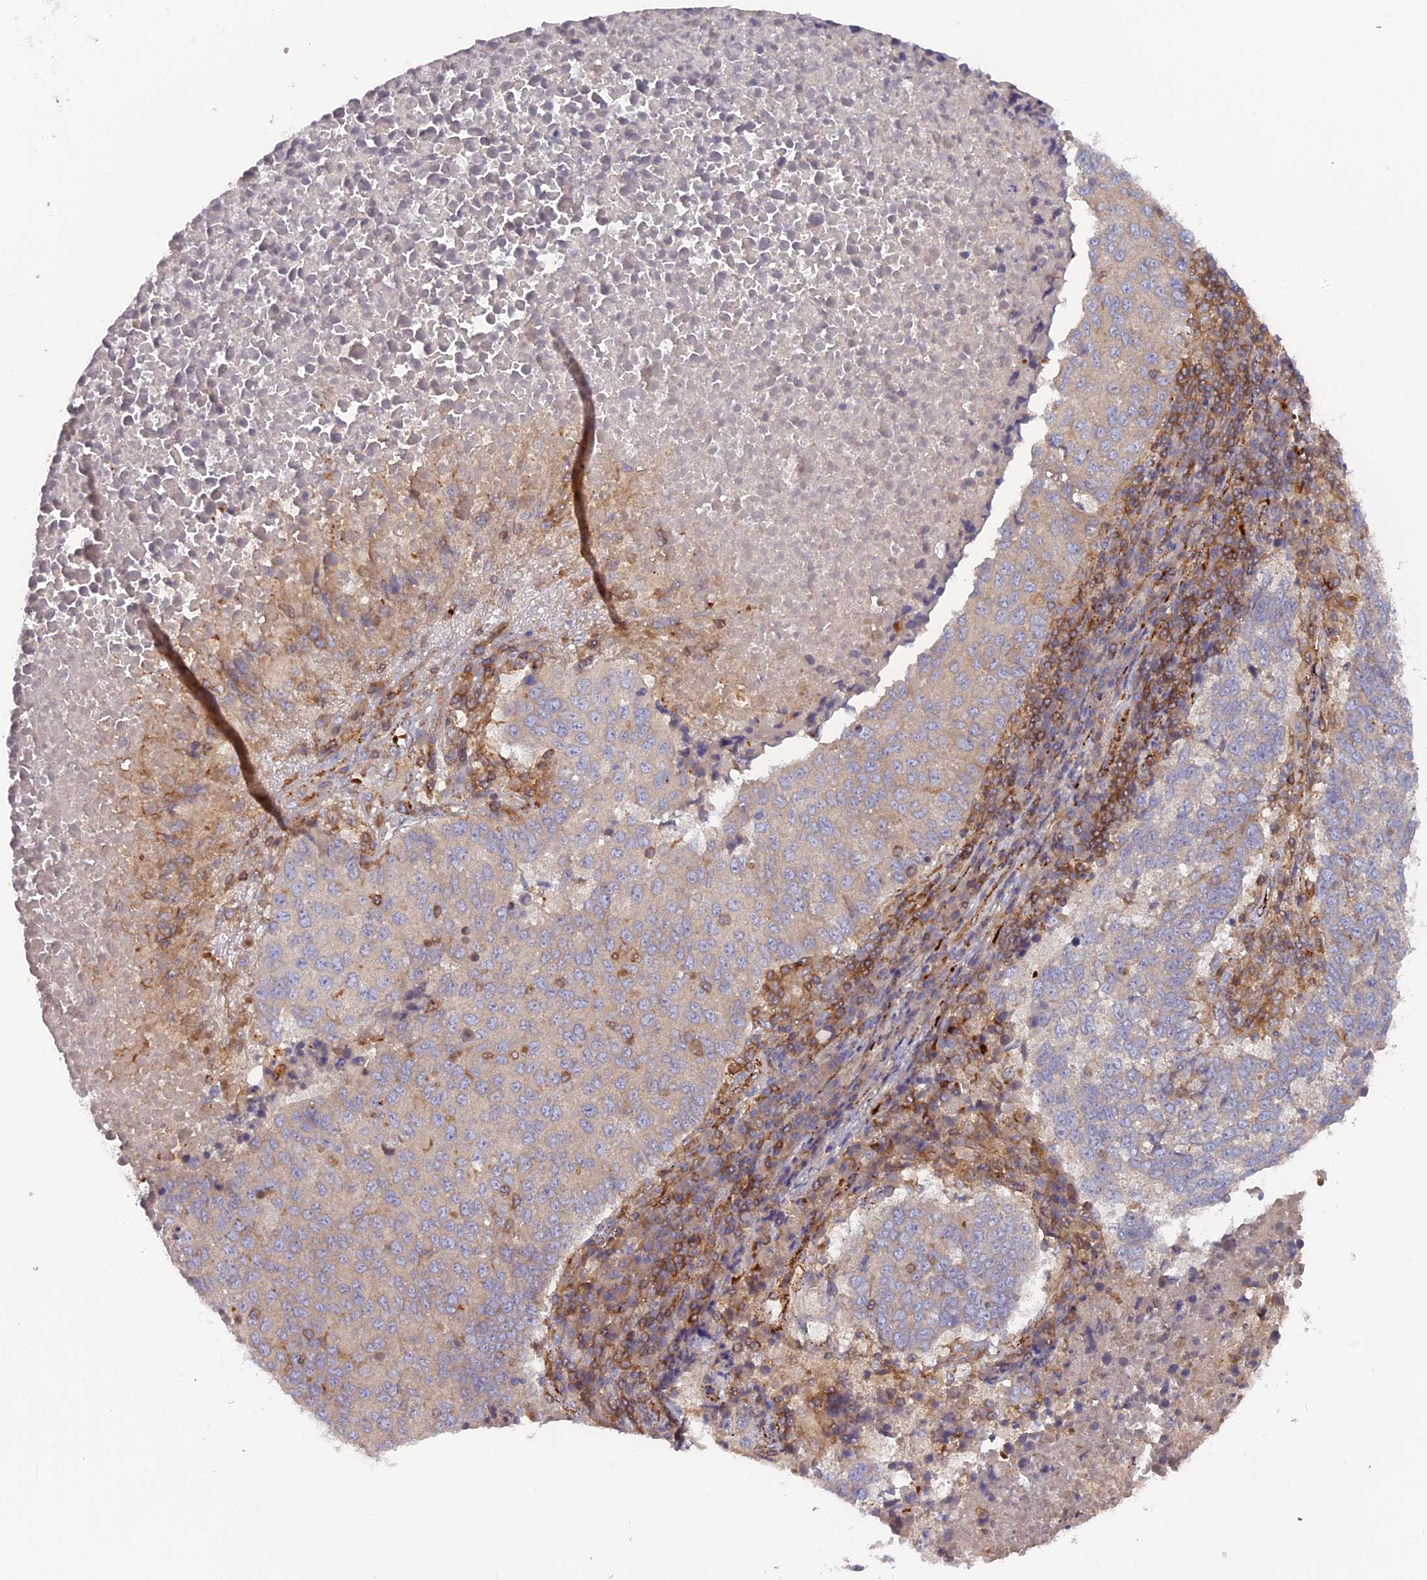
{"staining": {"intensity": "negative", "quantity": "none", "location": "none"}, "tissue": "lung cancer", "cell_type": "Tumor cells", "image_type": "cancer", "snomed": [{"axis": "morphology", "description": "Squamous cell carcinoma, NOS"}, {"axis": "topography", "description": "Lung"}], "caption": "This image is of lung cancer stained with IHC to label a protein in brown with the nuclei are counter-stained blue. There is no positivity in tumor cells. (DAB (3,3'-diaminobenzidine) IHC, high magnification).", "gene": "CPNE7", "patient": {"sex": "male", "age": 73}}